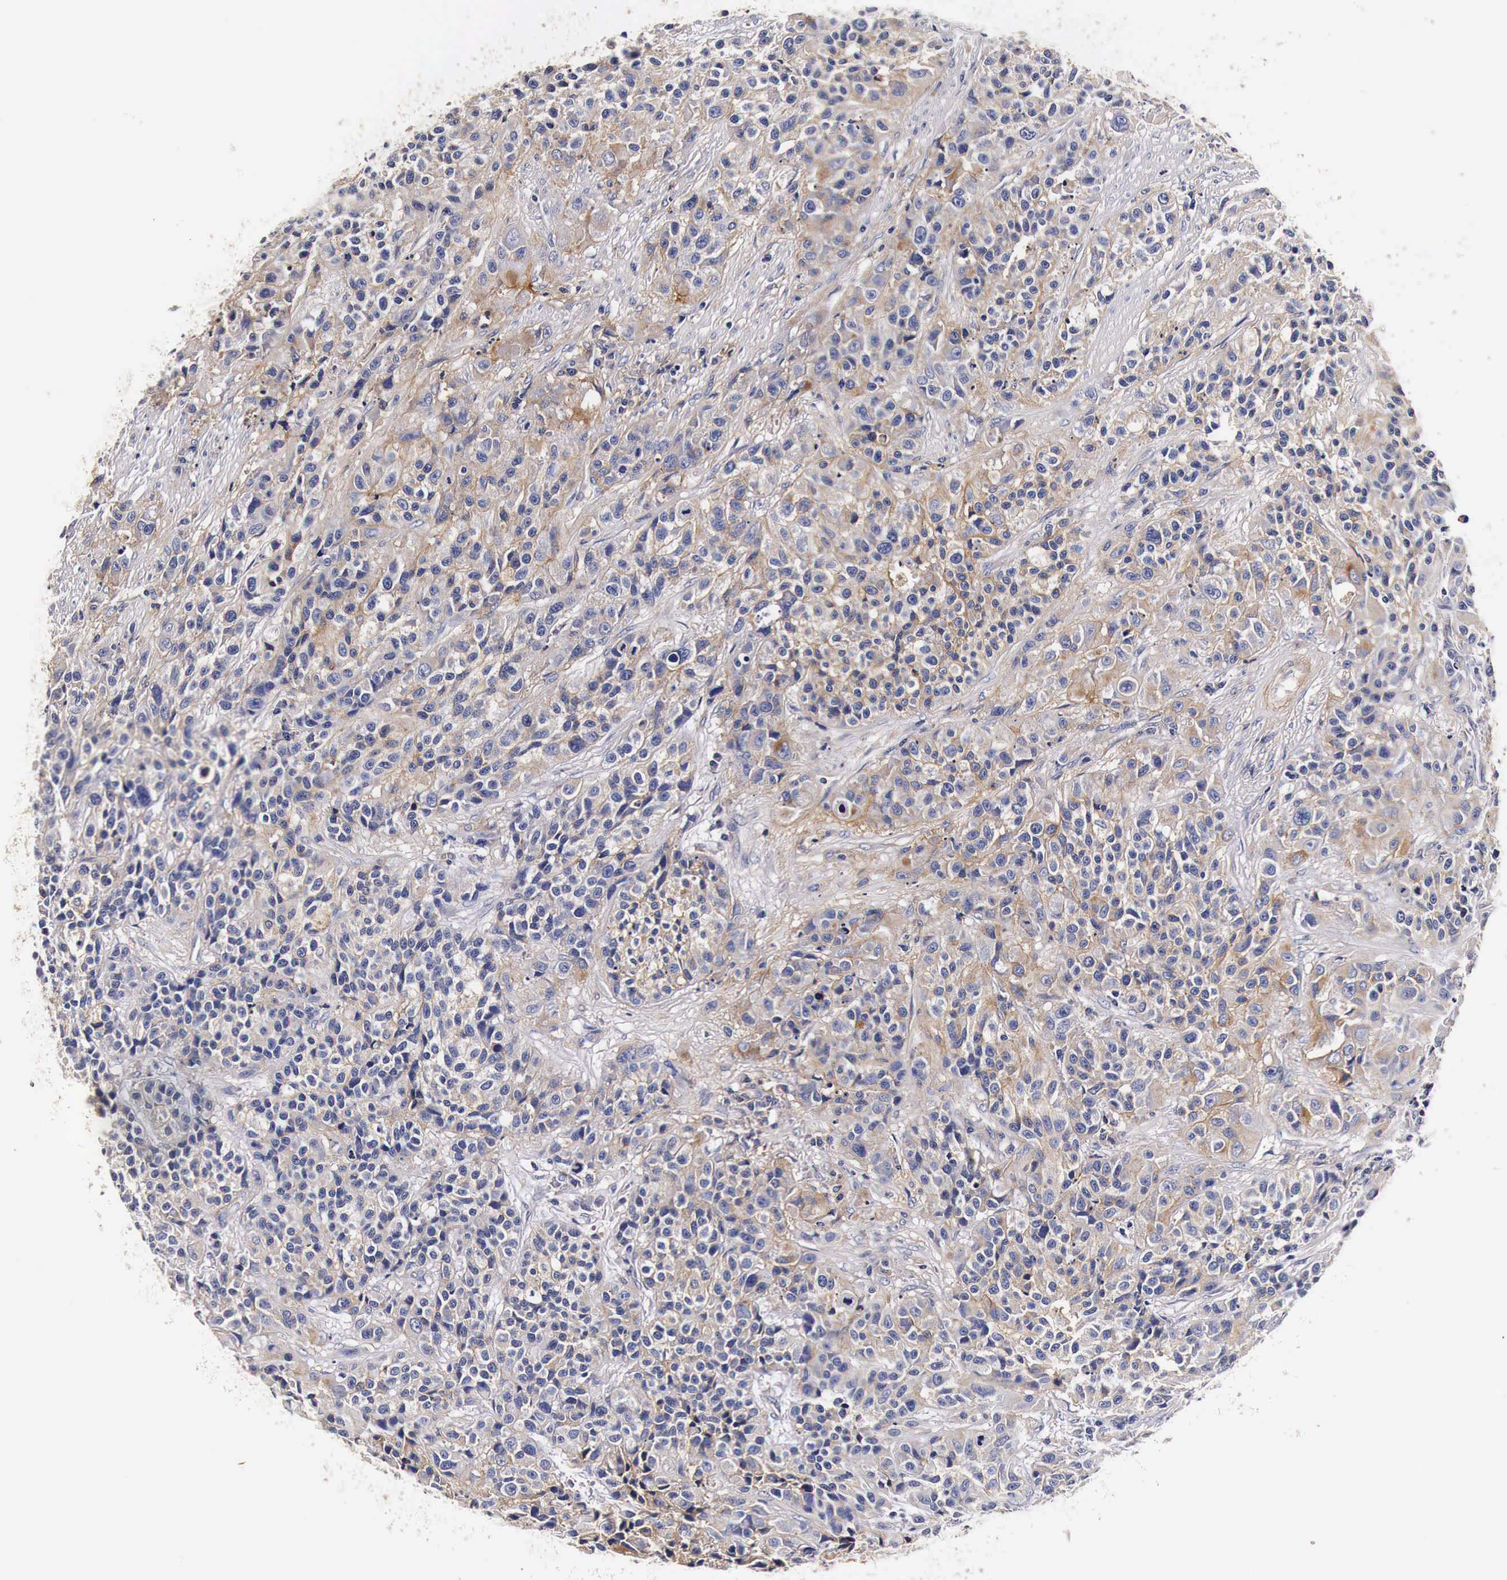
{"staining": {"intensity": "weak", "quantity": "25%-75%", "location": "cytoplasmic/membranous"}, "tissue": "urothelial cancer", "cell_type": "Tumor cells", "image_type": "cancer", "snomed": [{"axis": "morphology", "description": "Urothelial carcinoma, High grade"}, {"axis": "topography", "description": "Urinary bladder"}], "caption": "About 25%-75% of tumor cells in human urothelial carcinoma (high-grade) reveal weak cytoplasmic/membranous protein expression as visualized by brown immunohistochemical staining.", "gene": "RP2", "patient": {"sex": "female", "age": 81}}